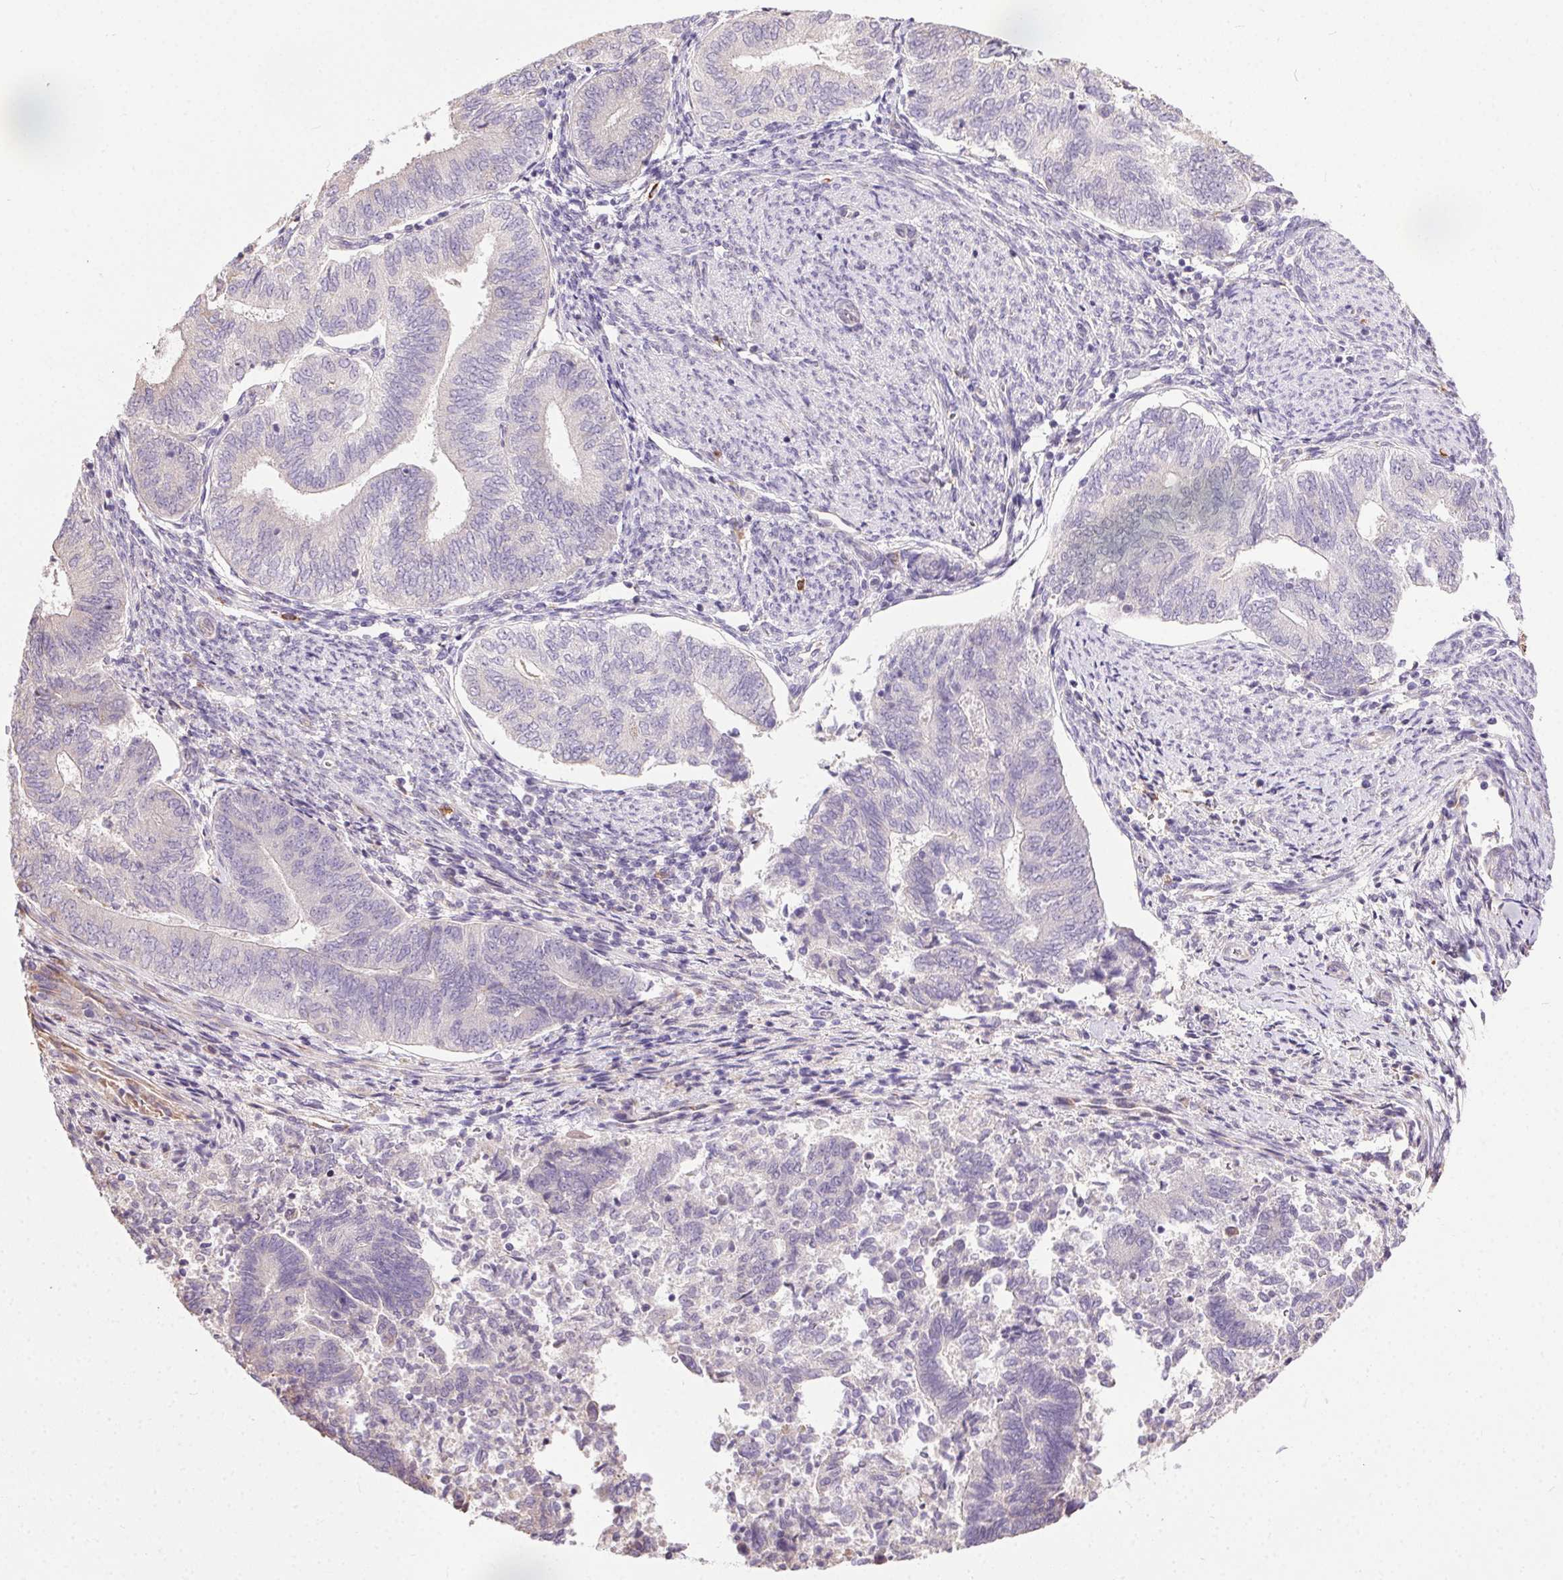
{"staining": {"intensity": "negative", "quantity": "none", "location": "none"}, "tissue": "endometrial cancer", "cell_type": "Tumor cells", "image_type": "cancer", "snomed": [{"axis": "morphology", "description": "Adenocarcinoma, NOS"}, {"axis": "topography", "description": "Endometrium"}], "caption": "High power microscopy histopathology image of an immunohistochemistry (IHC) micrograph of adenocarcinoma (endometrial), revealing no significant staining in tumor cells.", "gene": "SNX31", "patient": {"sex": "female", "age": 65}}